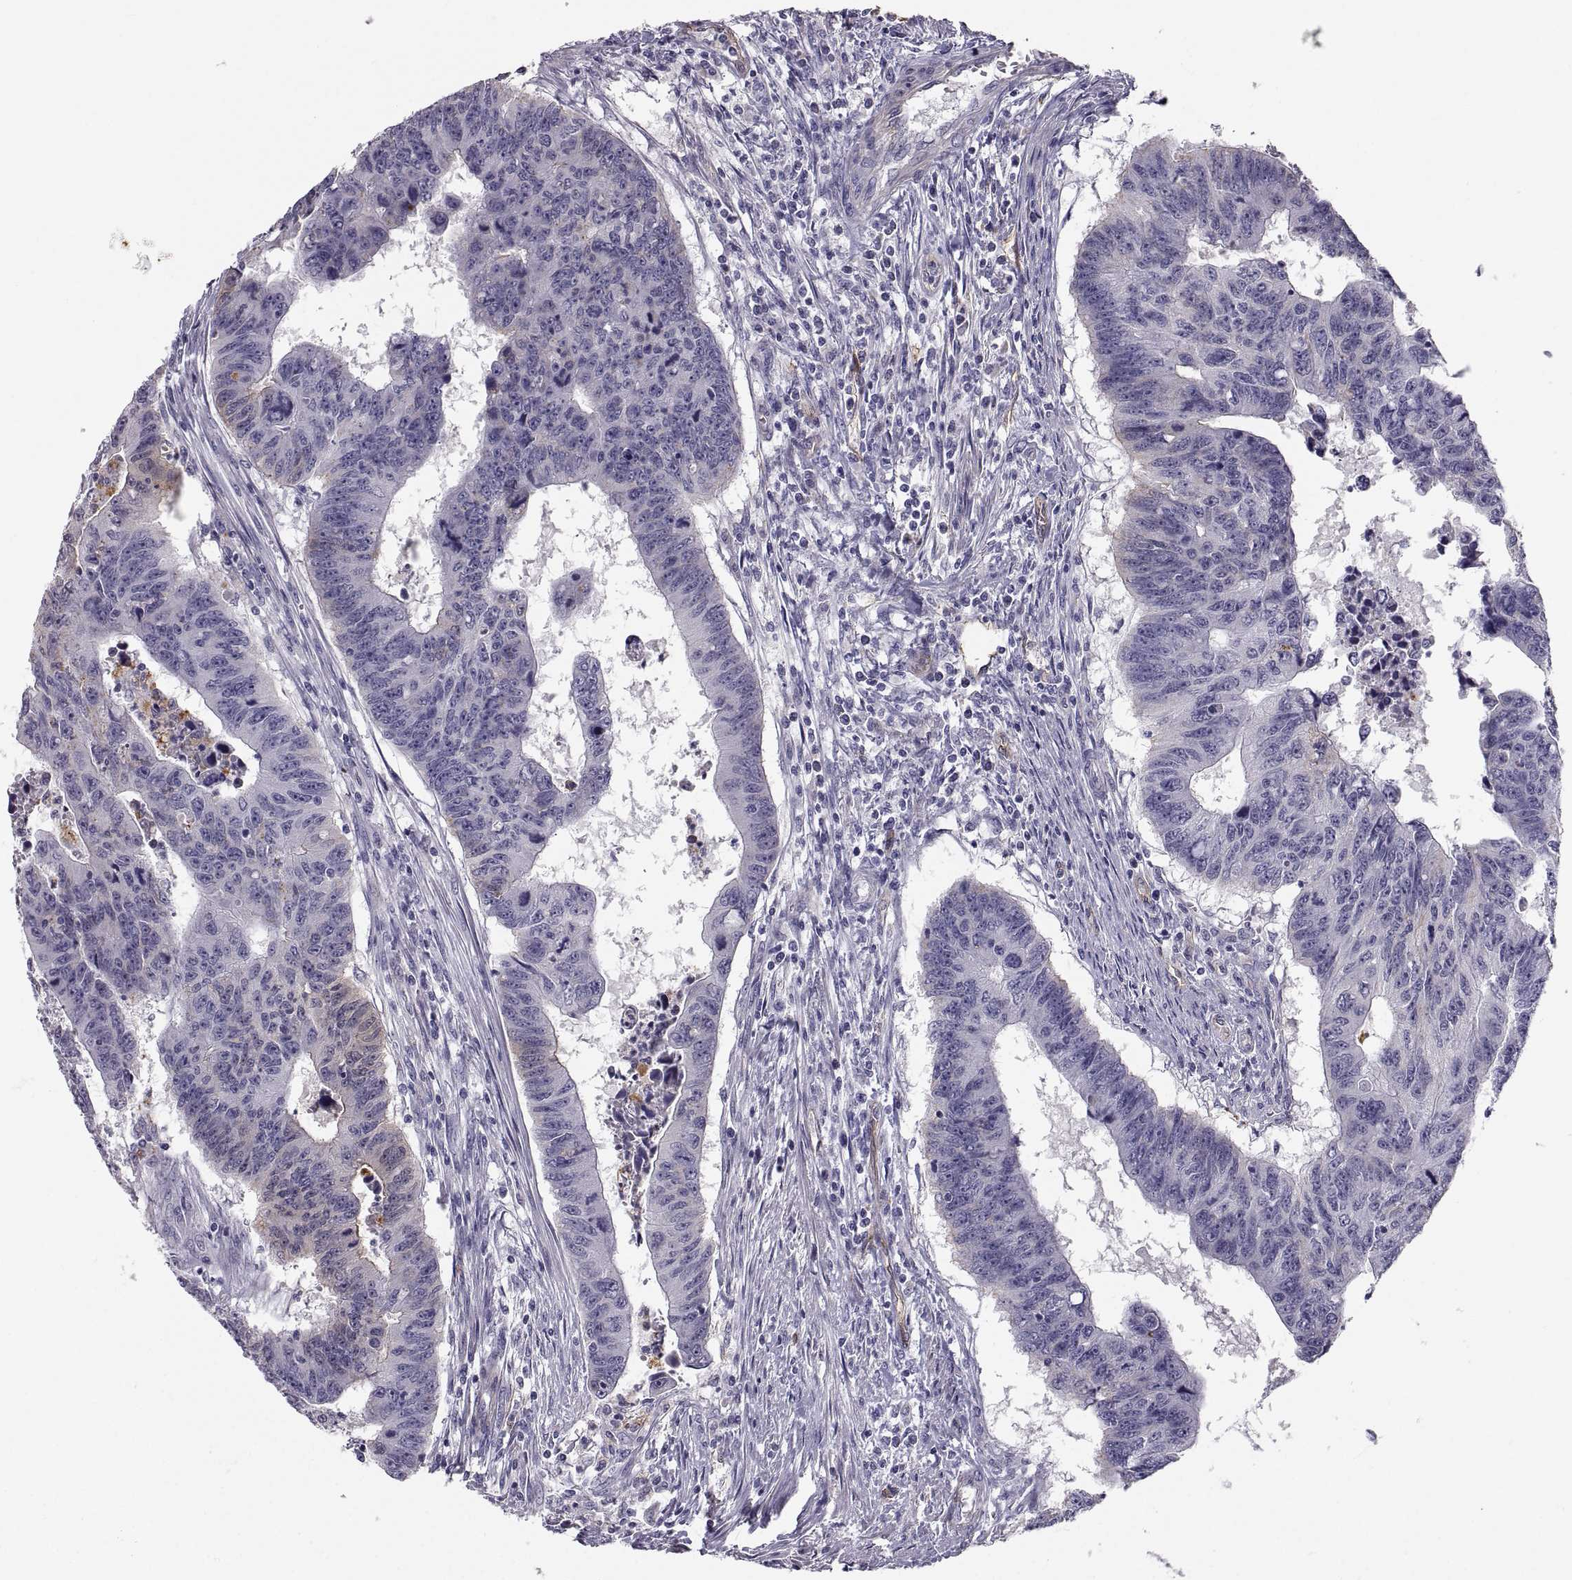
{"staining": {"intensity": "negative", "quantity": "none", "location": "none"}, "tissue": "colorectal cancer", "cell_type": "Tumor cells", "image_type": "cancer", "snomed": [{"axis": "morphology", "description": "Adenocarcinoma, NOS"}, {"axis": "topography", "description": "Rectum"}], "caption": "High power microscopy micrograph of an IHC micrograph of colorectal cancer, revealing no significant expression in tumor cells.", "gene": "PGM5", "patient": {"sex": "female", "age": 85}}